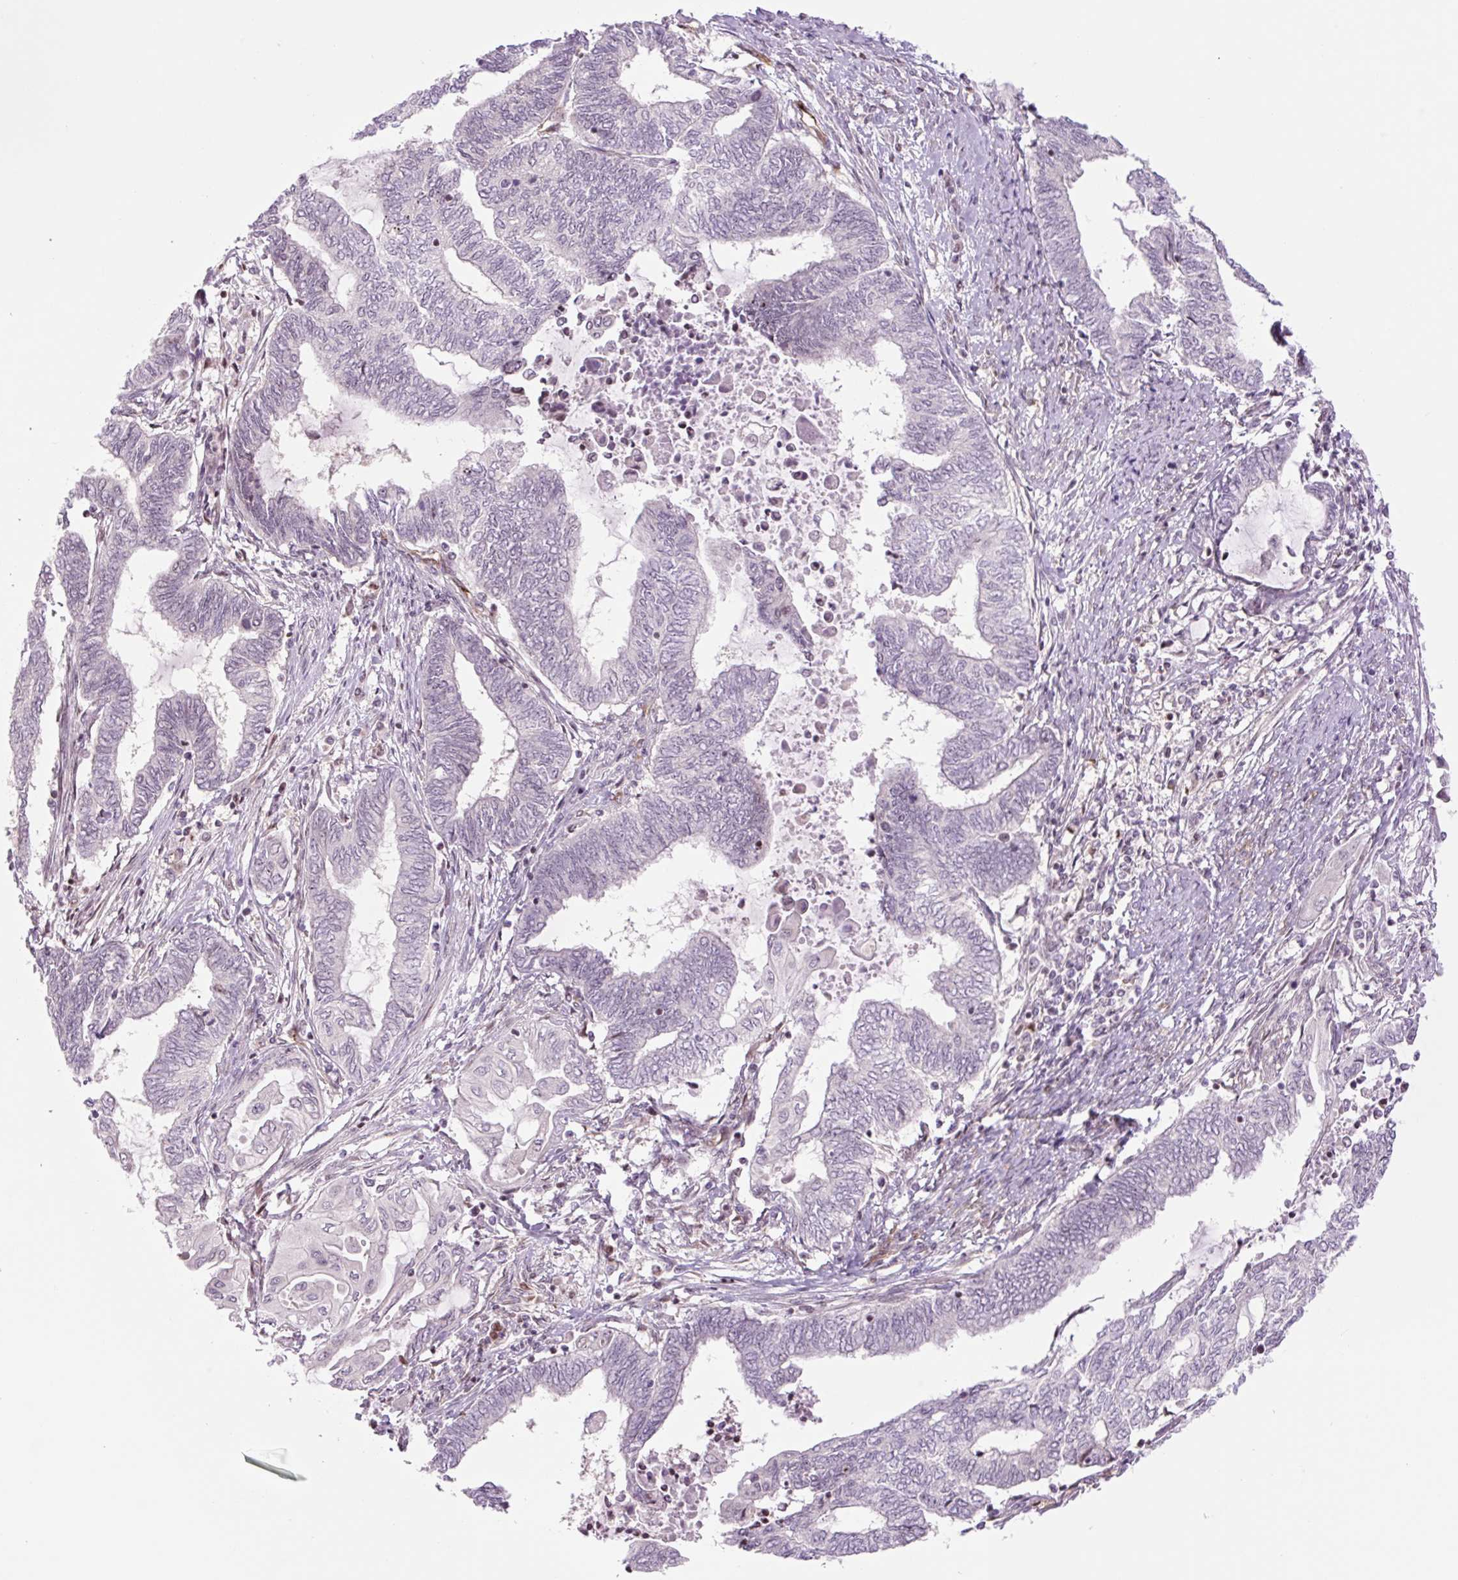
{"staining": {"intensity": "negative", "quantity": "none", "location": "none"}, "tissue": "endometrial cancer", "cell_type": "Tumor cells", "image_type": "cancer", "snomed": [{"axis": "morphology", "description": "Adenocarcinoma, NOS"}, {"axis": "topography", "description": "Uterus"}, {"axis": "topography", "description": "Endometrium"}], "caption": "A photomicrograph of human endometrial cancer is negative for staining in tumor cells.", "gene": "ZNF417", "patient": {"sex": "female", "age": 70}}